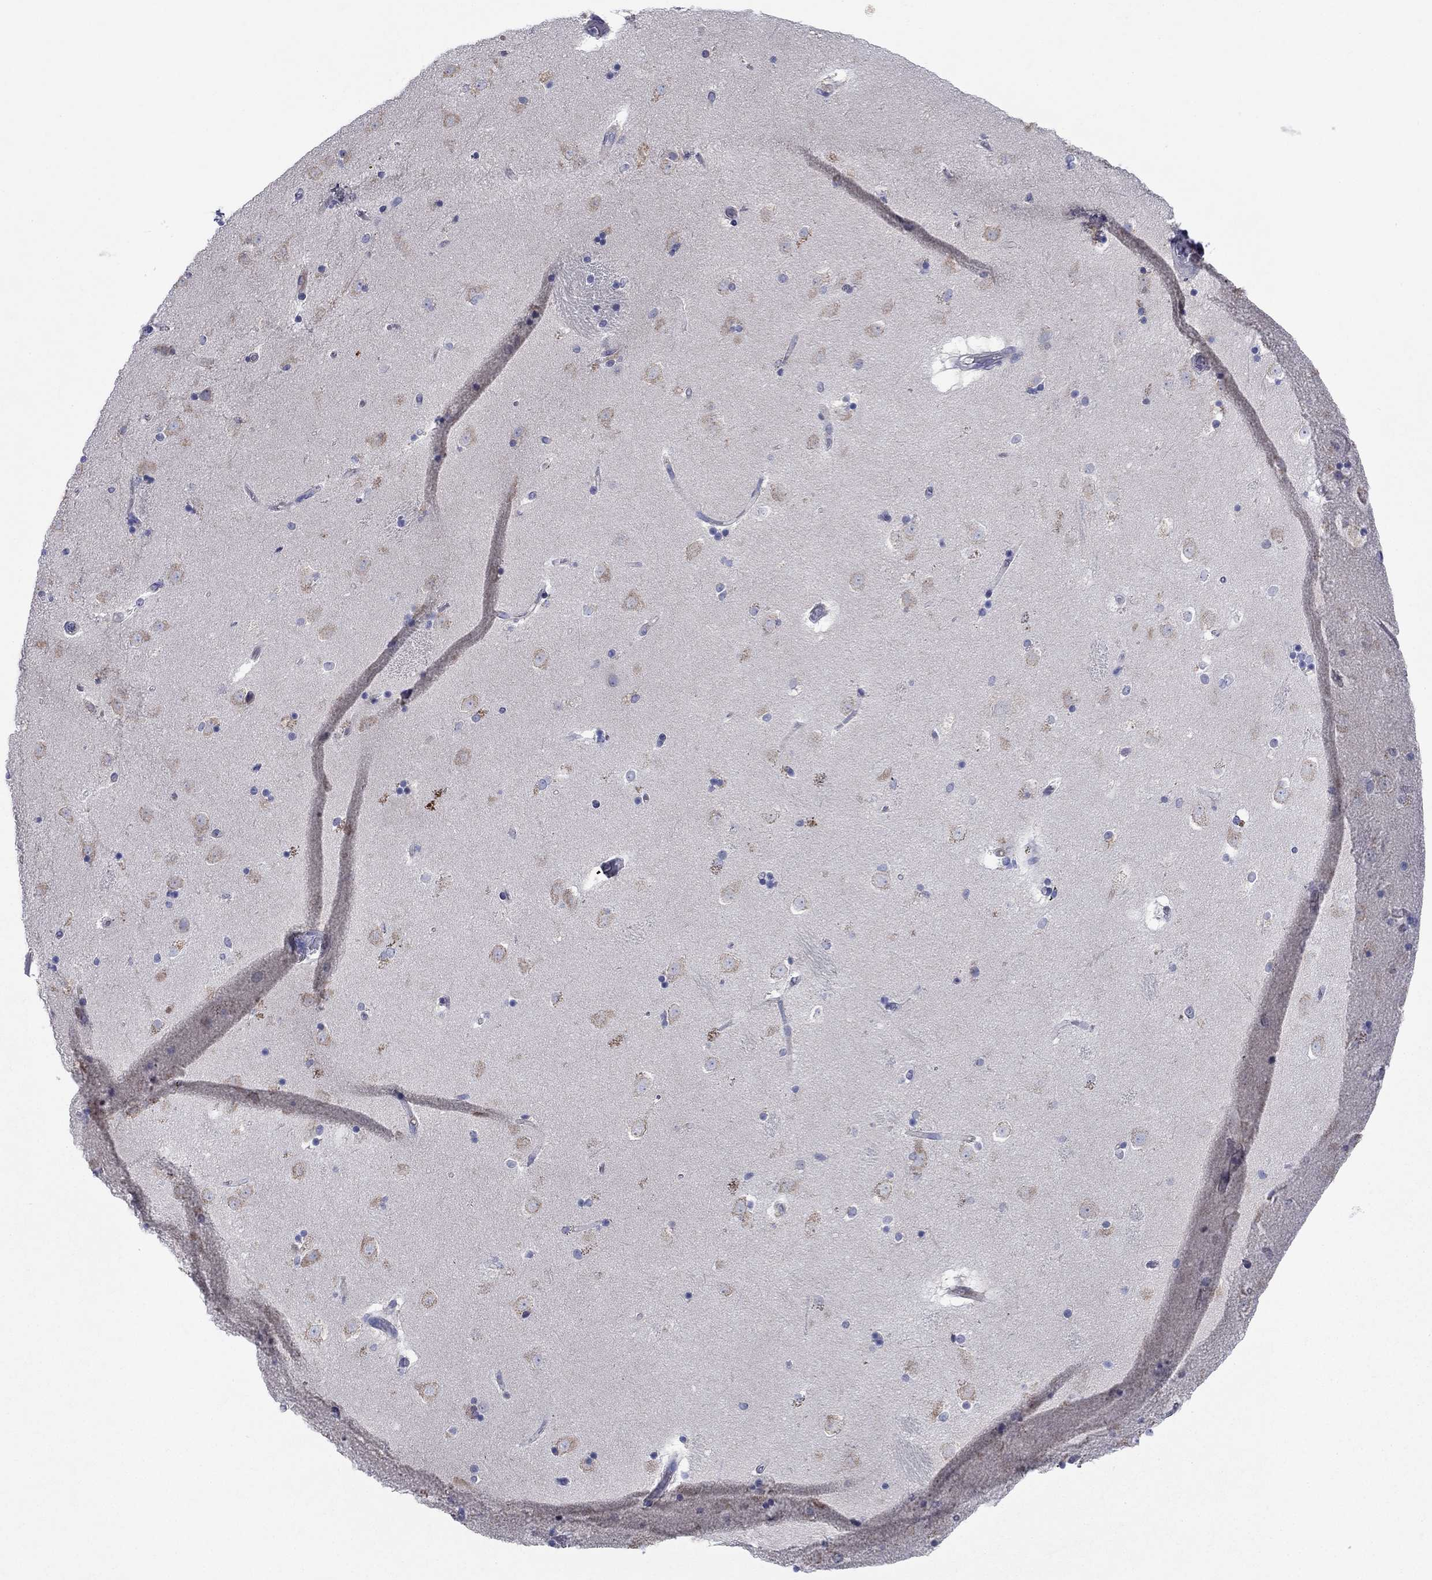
{"staining": {"intensity": "negative", "quantity": "none", "location": "none"}, "tissue": "caudate", "cell_type": "Glial cells", "image_type": "normal", "snomed": [{"axis": "morphology", "description": "Normal tissue, NOS"}, {"axis": "topography", "description": "Lateral ventricle wall"}], "caption": "Micrograph shows no protein staining in glial cells of normal caudate.", "gene": "SULT2B1", "patient": {"sex": "male", "age": 51}}